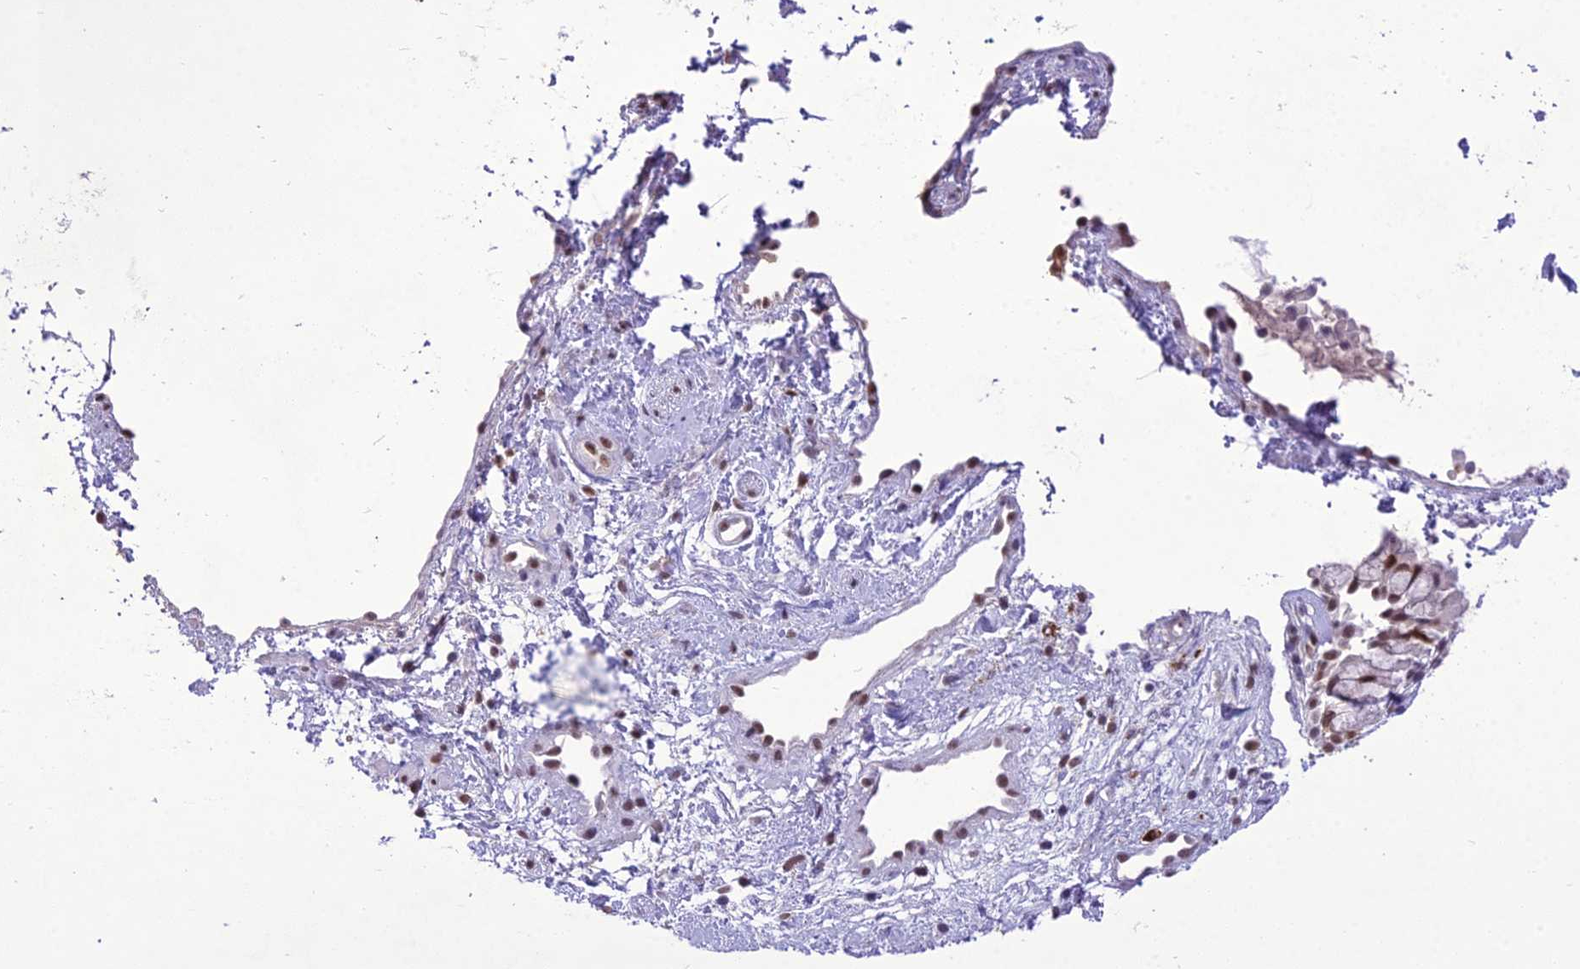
{"staining": {"intensity": "strong", "quantity": ">75%", "location": "nuclear"}, "tissue": "nasopharynx", "cell_type": "Respiratory epithelial cells", "image_type": "normal", "snomed": [{"axis": "morphology", "description": "Normal tissue, NOS"}, {"axis": "topography", "description": "Nasopharynx"}], "caption": "Immunohistochemical staining of normal human nasopharynx reveals high levels of strong nuclear expression in approximately >75% of respiratory epithelial cells. (brown staining indicates protein expression, while blue staining denotes nuclei).", "gene": "SH3RF3", "patient": {"sex": "male", "age": 32}}